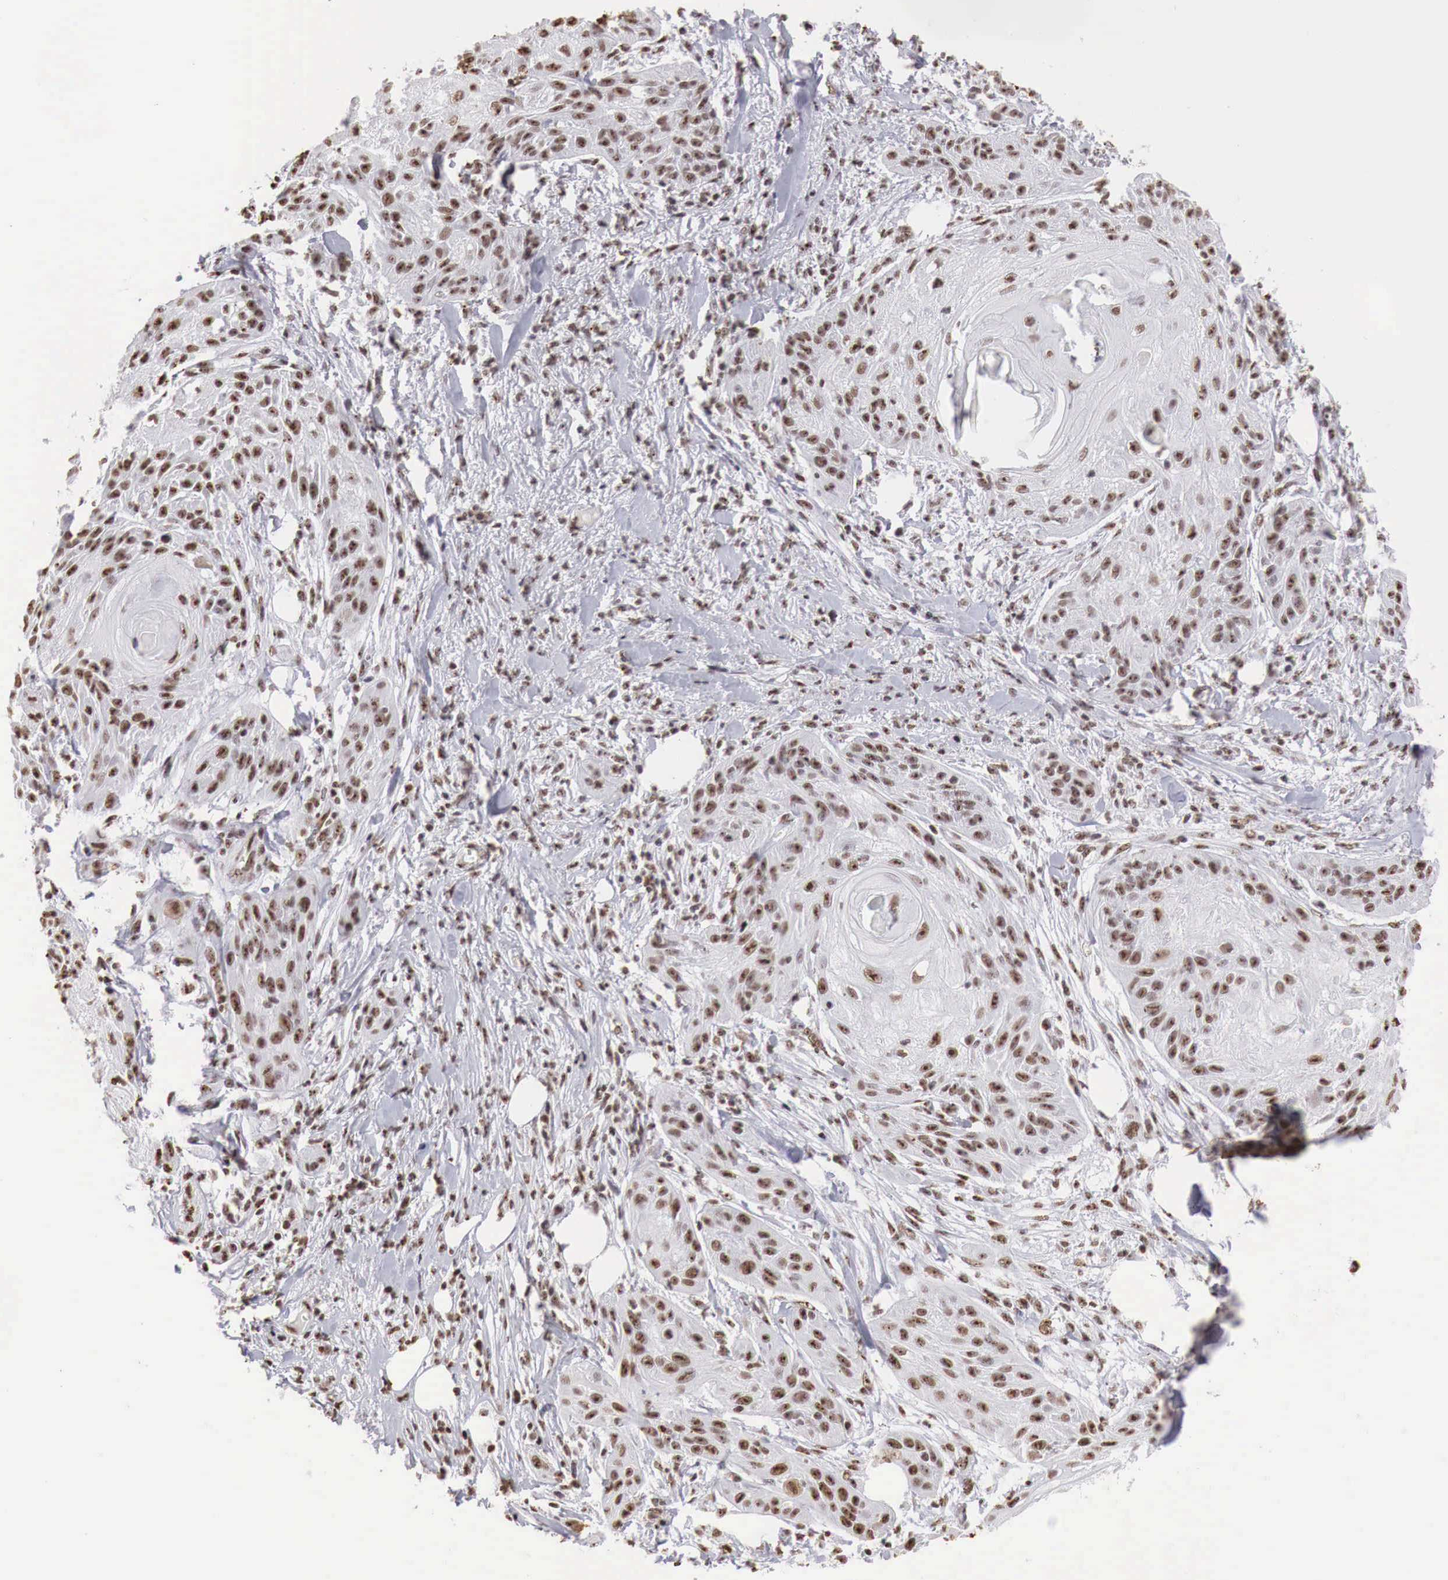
{"staining": {"intensity": "strong", "quantity": ">75%", "location": "nuclear"}, "tissue": "skin cancer", "cell_type": "Tumor cells", "image_type": "cancer", "snomed": [{"axis": "morphology", "description": "Squamous cell carcinoma, NOS"}, {"axis": "topography", "description": "Skin"}], "caption": "A micrograph of human squamous cell carcinoma (skin) stained for a protein reveals strong nuclear brown staining in tumor cells. The staining was performed using DAB, with brown indicating positive protein expression. Nuclei are stained blue with hematoxylin.", "gene": "DKC1", "patient": {"sex": "female", "age": 88}}